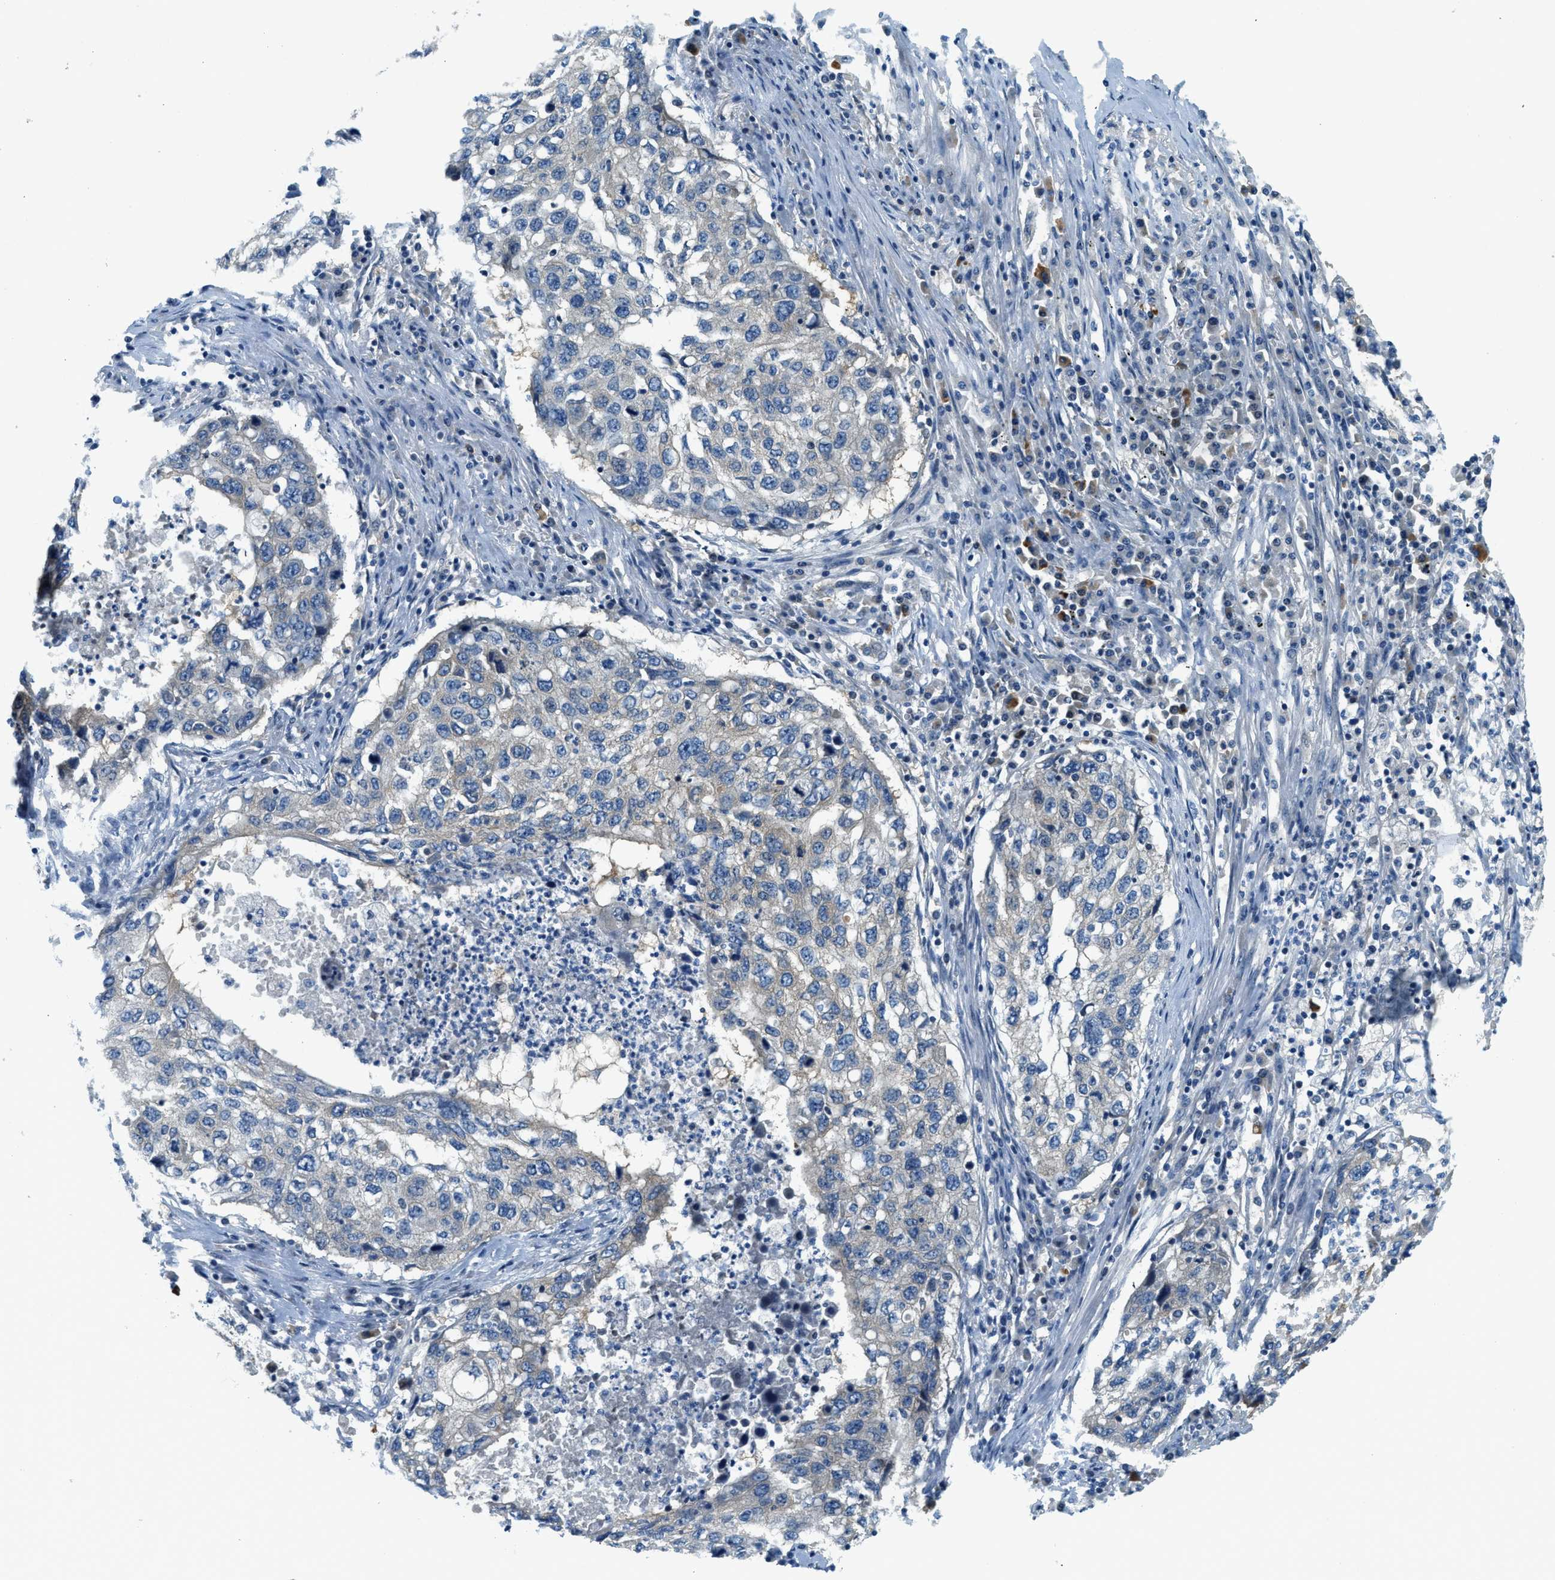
{"staining": {"intensity": "negative", "quantity": "none", "location": "none"}, "tissue": "lung cancer", "cell_type": "Tumor cells", "image_type": "cancer", "snomed": [{"axis": "morphology", "description": "Squamous cell carcinoma, NOS"}, {"axis": "topography", "description": "Lung"}], "caption": "DAB (3,3'-diaminobenzidine) immunohistochemical staining of human lung cancer (squamous cell carcinoma) displays no significant staining in tumor cells.", "gene": "KCNK1", "patient": {"sex": "female", "age": 63}}